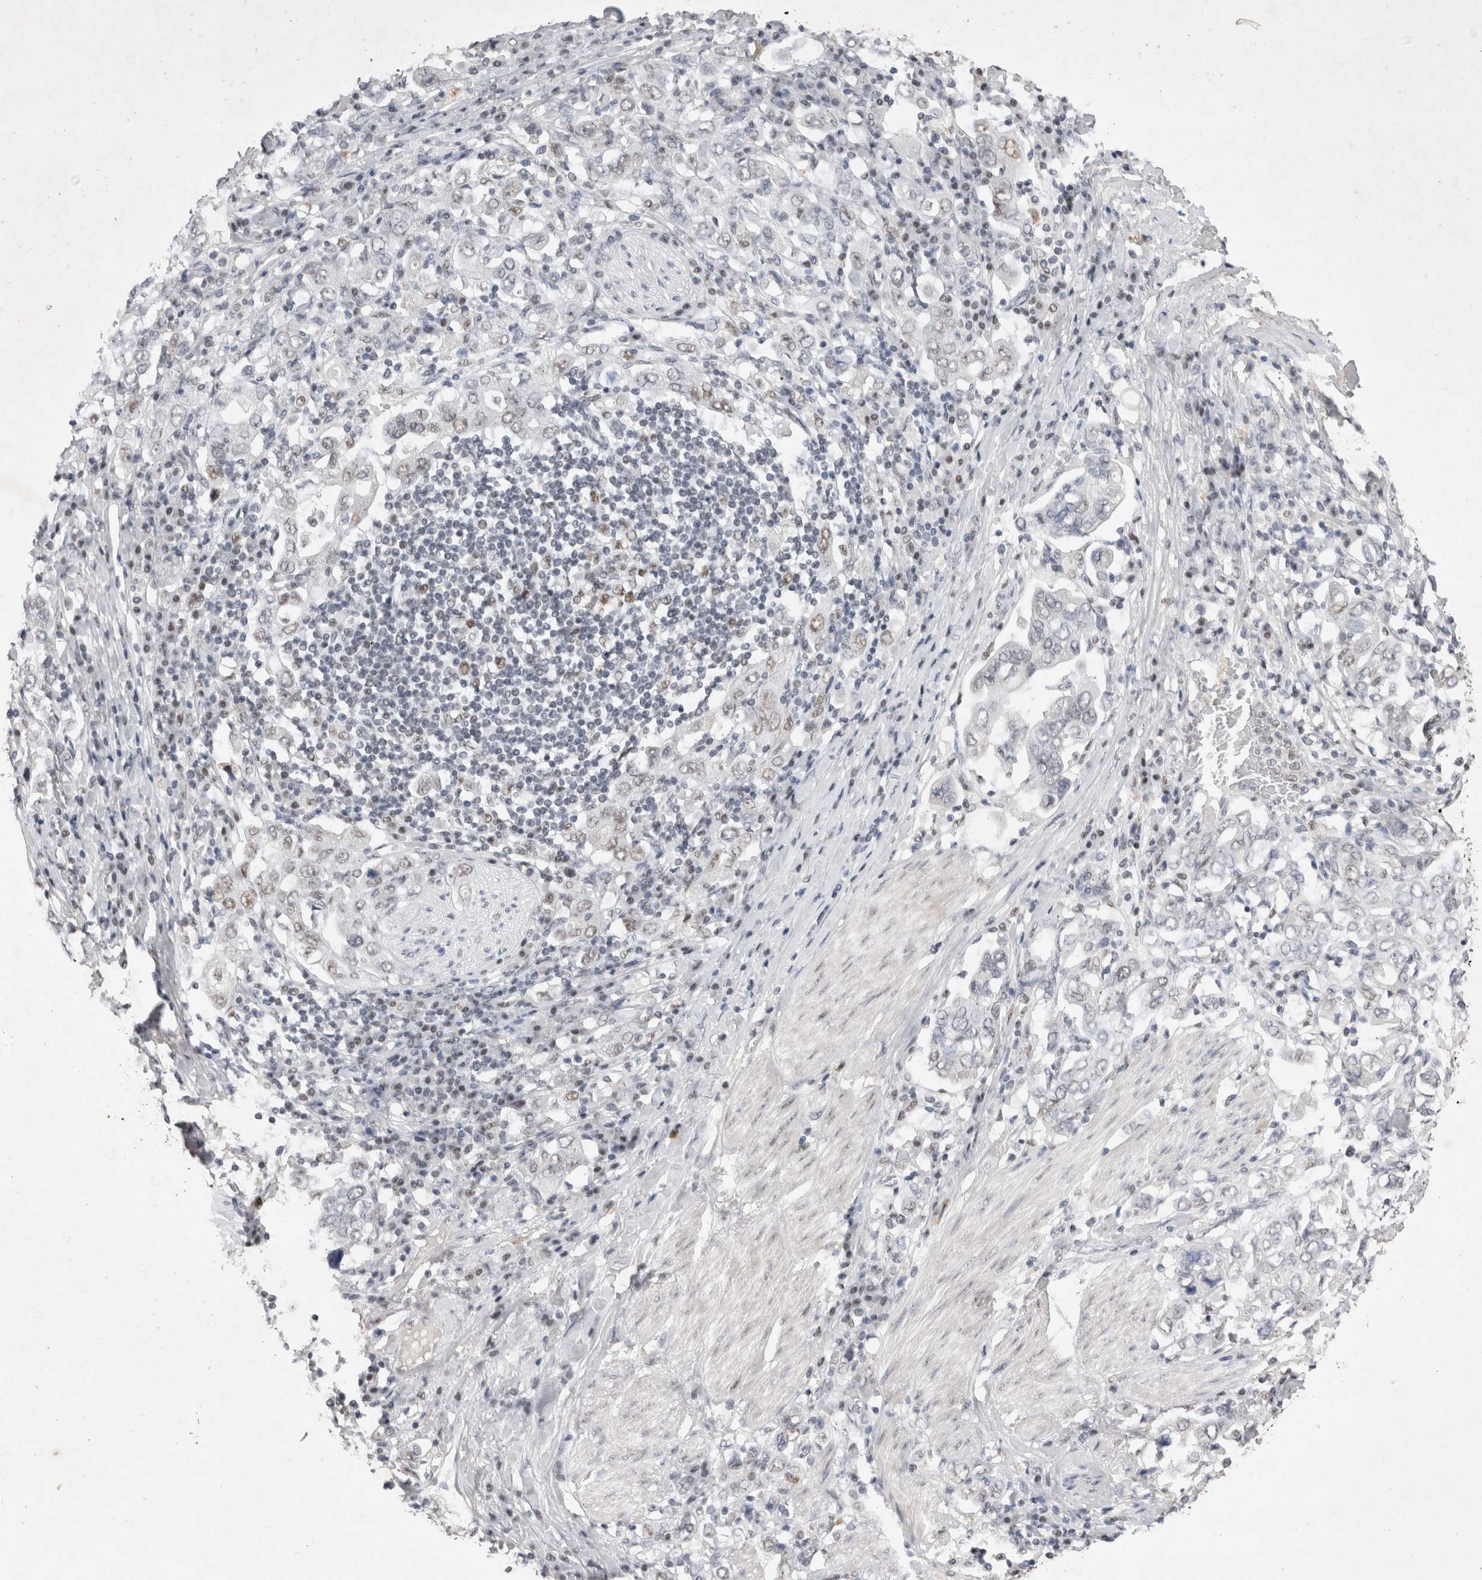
{"staining": {"intensity": "negative", "quantity": "none", "location": "none"}, "tissue": "stomach cancer", "cell_type": "Tumor cells", "image_type": "cancer", "snomed": [{"axis": "morphology", "description": "Adenocarcinoma, NOS"}, {"axis": "topography", "description": "Stomach, upper"}], "caption": "Immunohistochemistry (IHC) image of neoplastic tissue: human stomach cancer (adenocarcinoma) stained with DAB (3,3'-diaminobenzidine) reveals no significant protein staining in tumor cells. (Brightfield microscopy of DAB IHC at high magnification).", "gene": "RBM6", "patient": {"sex": "male", "age": 62}}